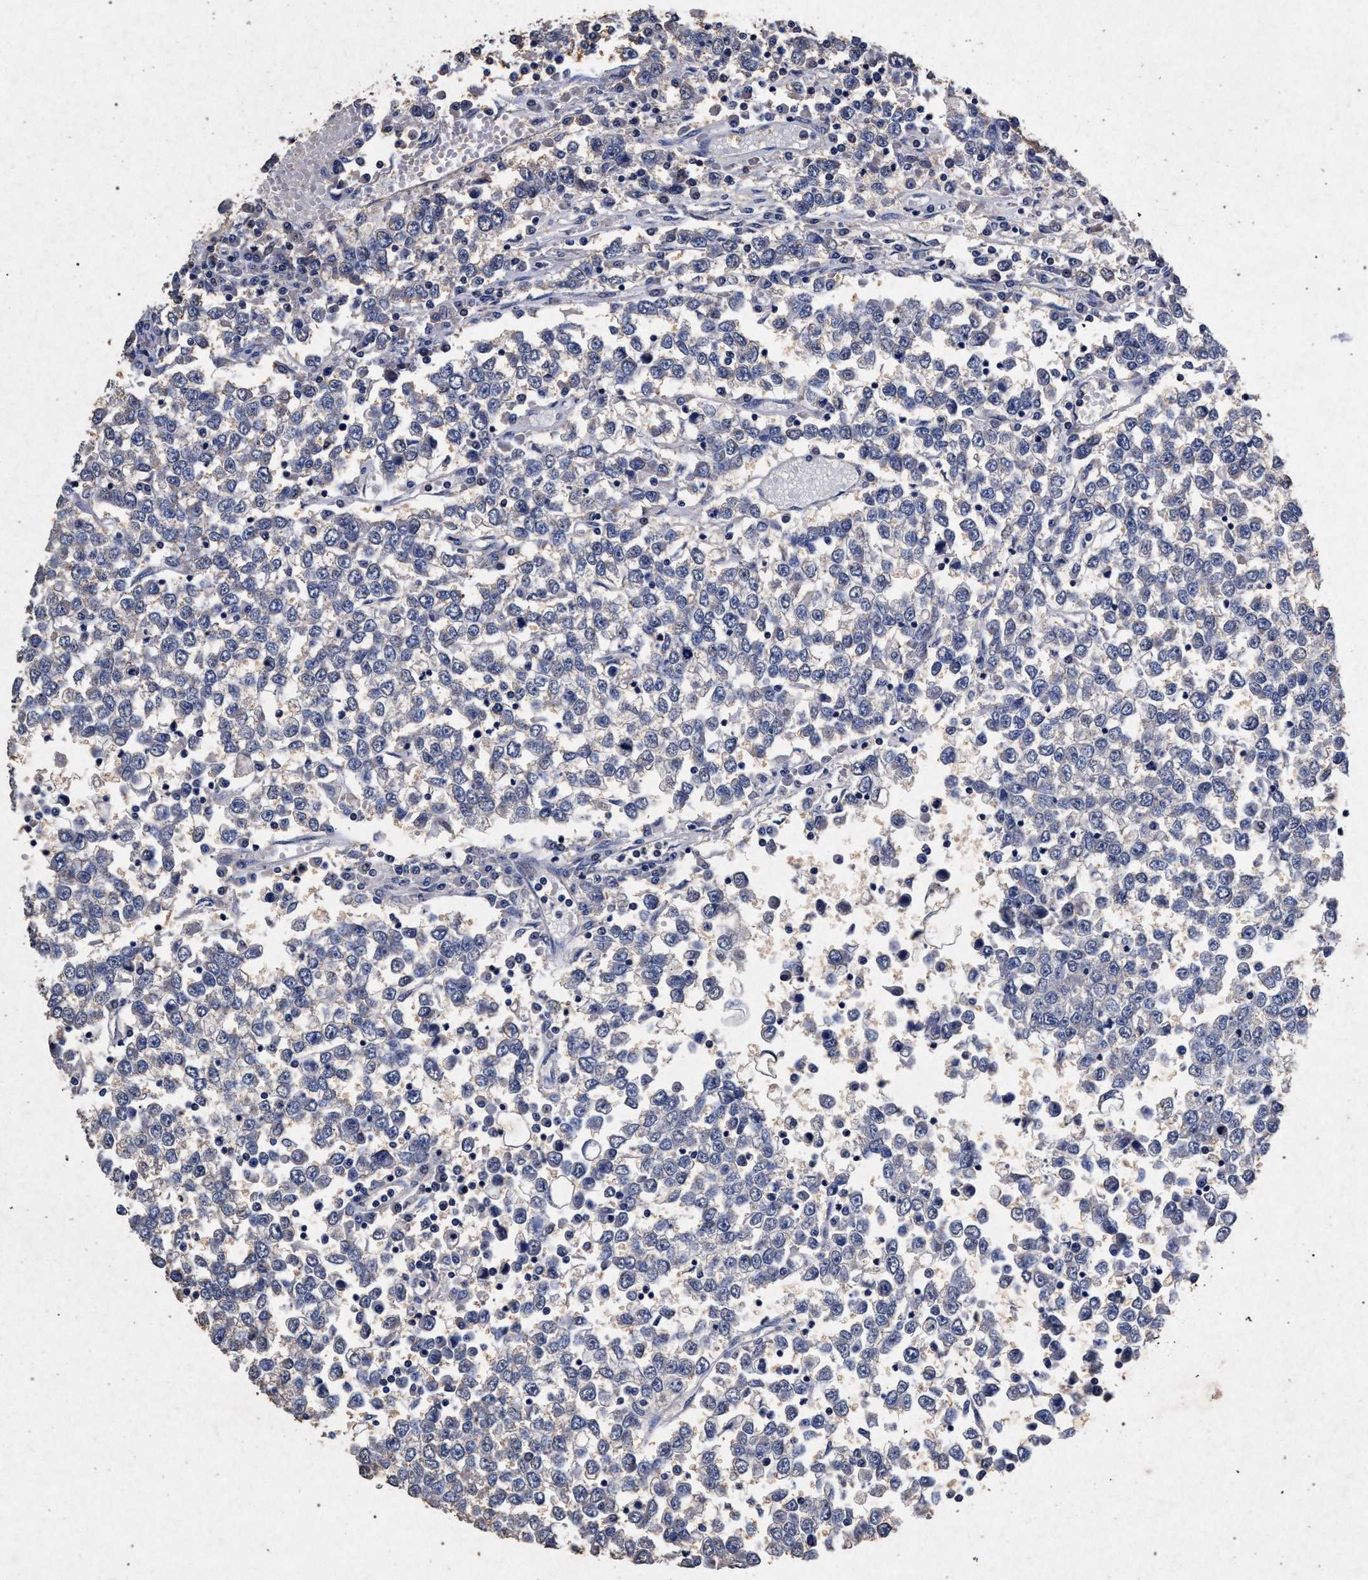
{"staining": {"intensity": "negative", "quantity": "none", "location": "none"}, "tissue": "testis cancer", "cell_type": "Tumor cells", "image_type": "cancer", "snomed": [{"axis": "morphology", "description": "Seminoma, NOS"}, {"axis": "topography", "description": "Testis"}], "caption": "Testis cancer stained for a protein using immunohistochemistry demonstrates no positivity tumor cells.", "gene": "ATP1A2", "patient": {"sex": "male", "age": 65}}